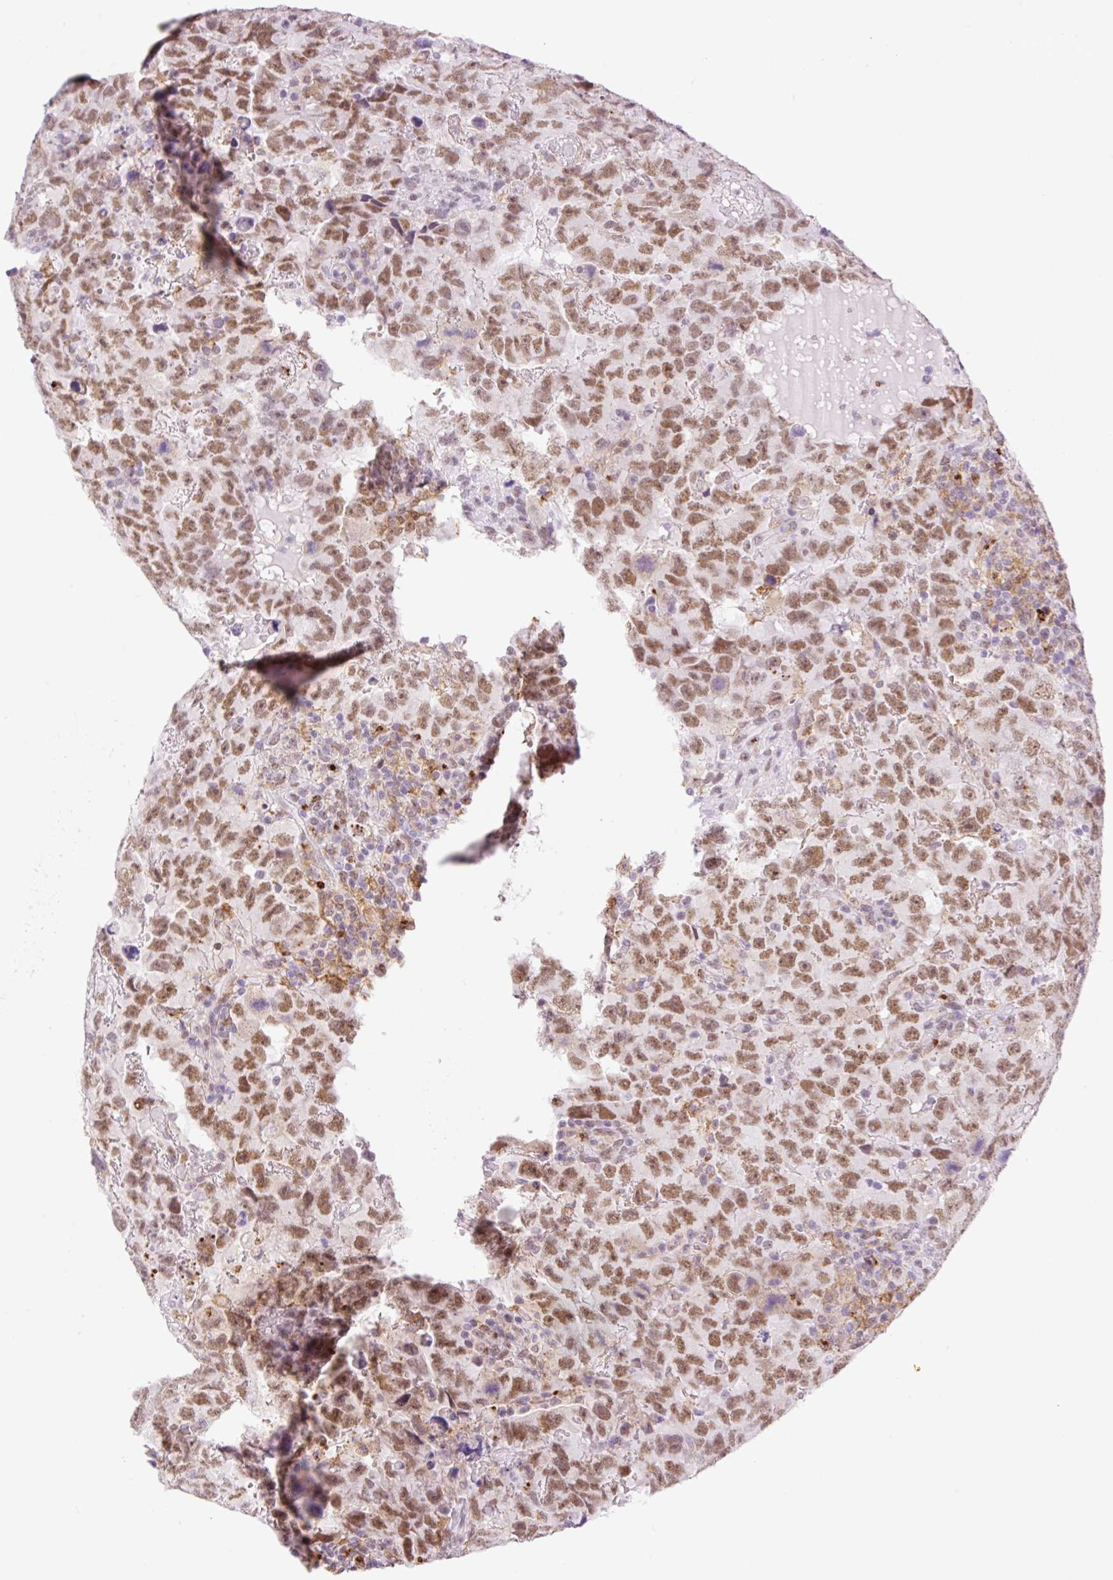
{"staining": {"intensity": "moderate", "quantity": ">75%", "location": "nuclear"}, "tissue": "testis cancer", "cell_type": "Tumor cells", "image_type": "cancer", "snomed": [{"axis": "morphology", "description": "Carcinoma, Embryonal, NOS"}, {"axis": "topography", "description": "Testis"}], "caption": "A high-resolution photomicrograph shows immunohistochemistry staining of testis embryonal carcinoma, which reveals moderate nuclear expression in approximately >75% of tumor cells.", "gene": "PALM3", "patient": {"sex": "male", "age": 24}}